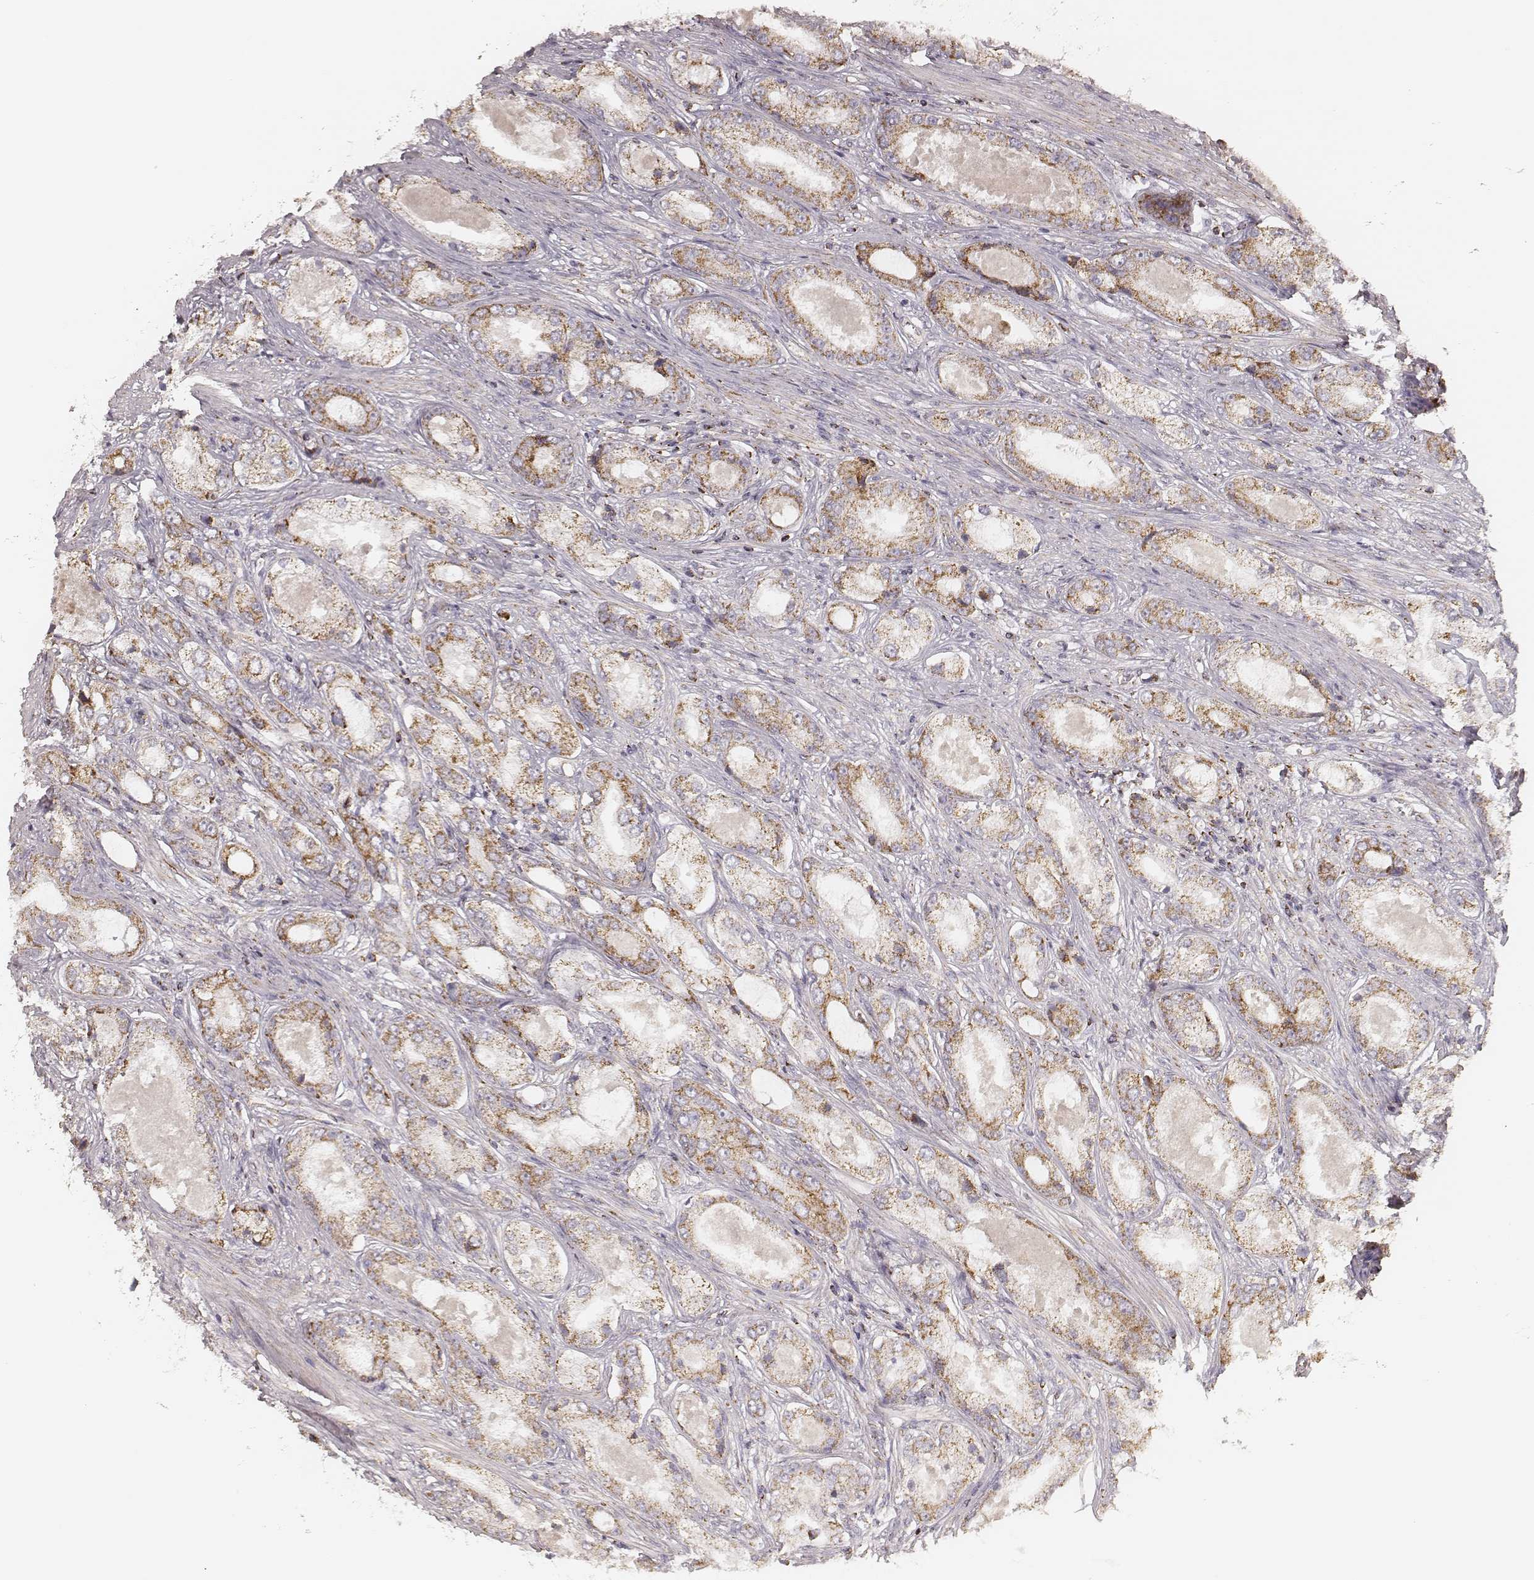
{"staining": {"intensity": "moderate", "quantity": ">75%", "location": "cytoplasmic/membranous"}, "tissue": "prostate cancer", "cell_type": "Tumor cells", "image_type": "cancer", "snomed": [{"axis": "morphology", "description": "Adenocarcinoma, Low grade"}, {"axis": "topography", "description": "Prostate"}], "caption": "IHC micrograph of neoplastic tissue: human adenocarcinoma (low-grade) (prostate) stained using immunohistochemistry (IHC) exhibits medium levels of moderate protein expression localized specifically in the cytoplasmic/membranous of tumor cells, appearing as a cytoplasmic/membranous brown color.", "gene": "CS", "patient": {"sex": "male", "age": 68}}